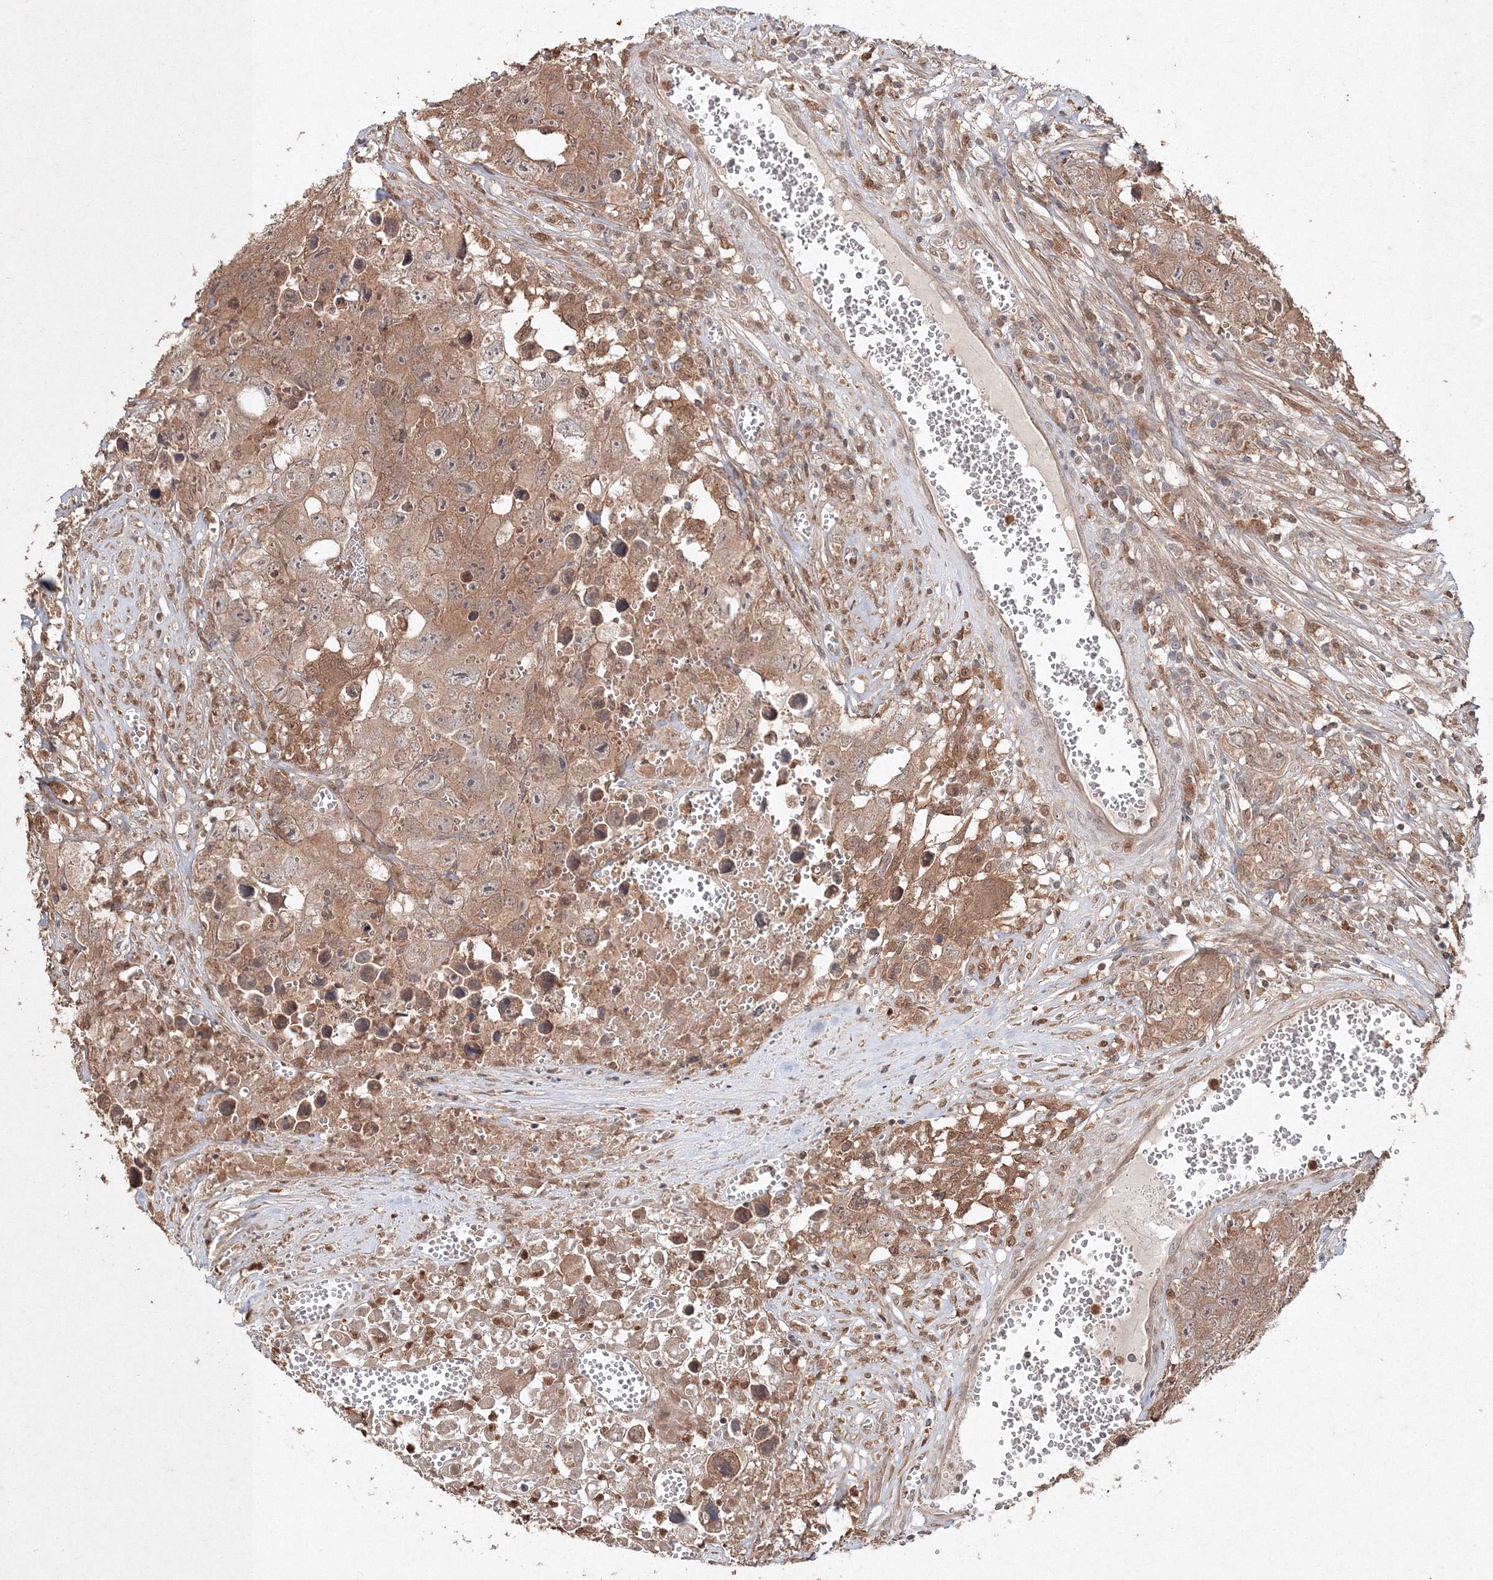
{"staining": {"intensity": "moderate", "quantity": ">75%", "location": "cytoplasmic/membranous"}, "tissue": "testis cancer", "cell_type": "Tumor cells", "image_type": "cancer", "snomed": [{"axis": "morphology", "description": "Seminoma, NOS"}, {"axis": "morphology", "description": "Carcinoma, Embryonal, NOS"}, {"axis": "topography", "description": "Testis"}], "caption": "Testis cancer stained with DAB immunohistochemistry demonstrates medium levels of moderate cytoplasmic/membranous staining in about >75% of tumor cells. The staining was performed using DAB (3,3'-diaminobenzidine), with brown indicating positive protein expression. Nuclei are stained blue with hematoxylin.", "gene": "S100A11", "patient": {"sex": "male", "age": 43}}